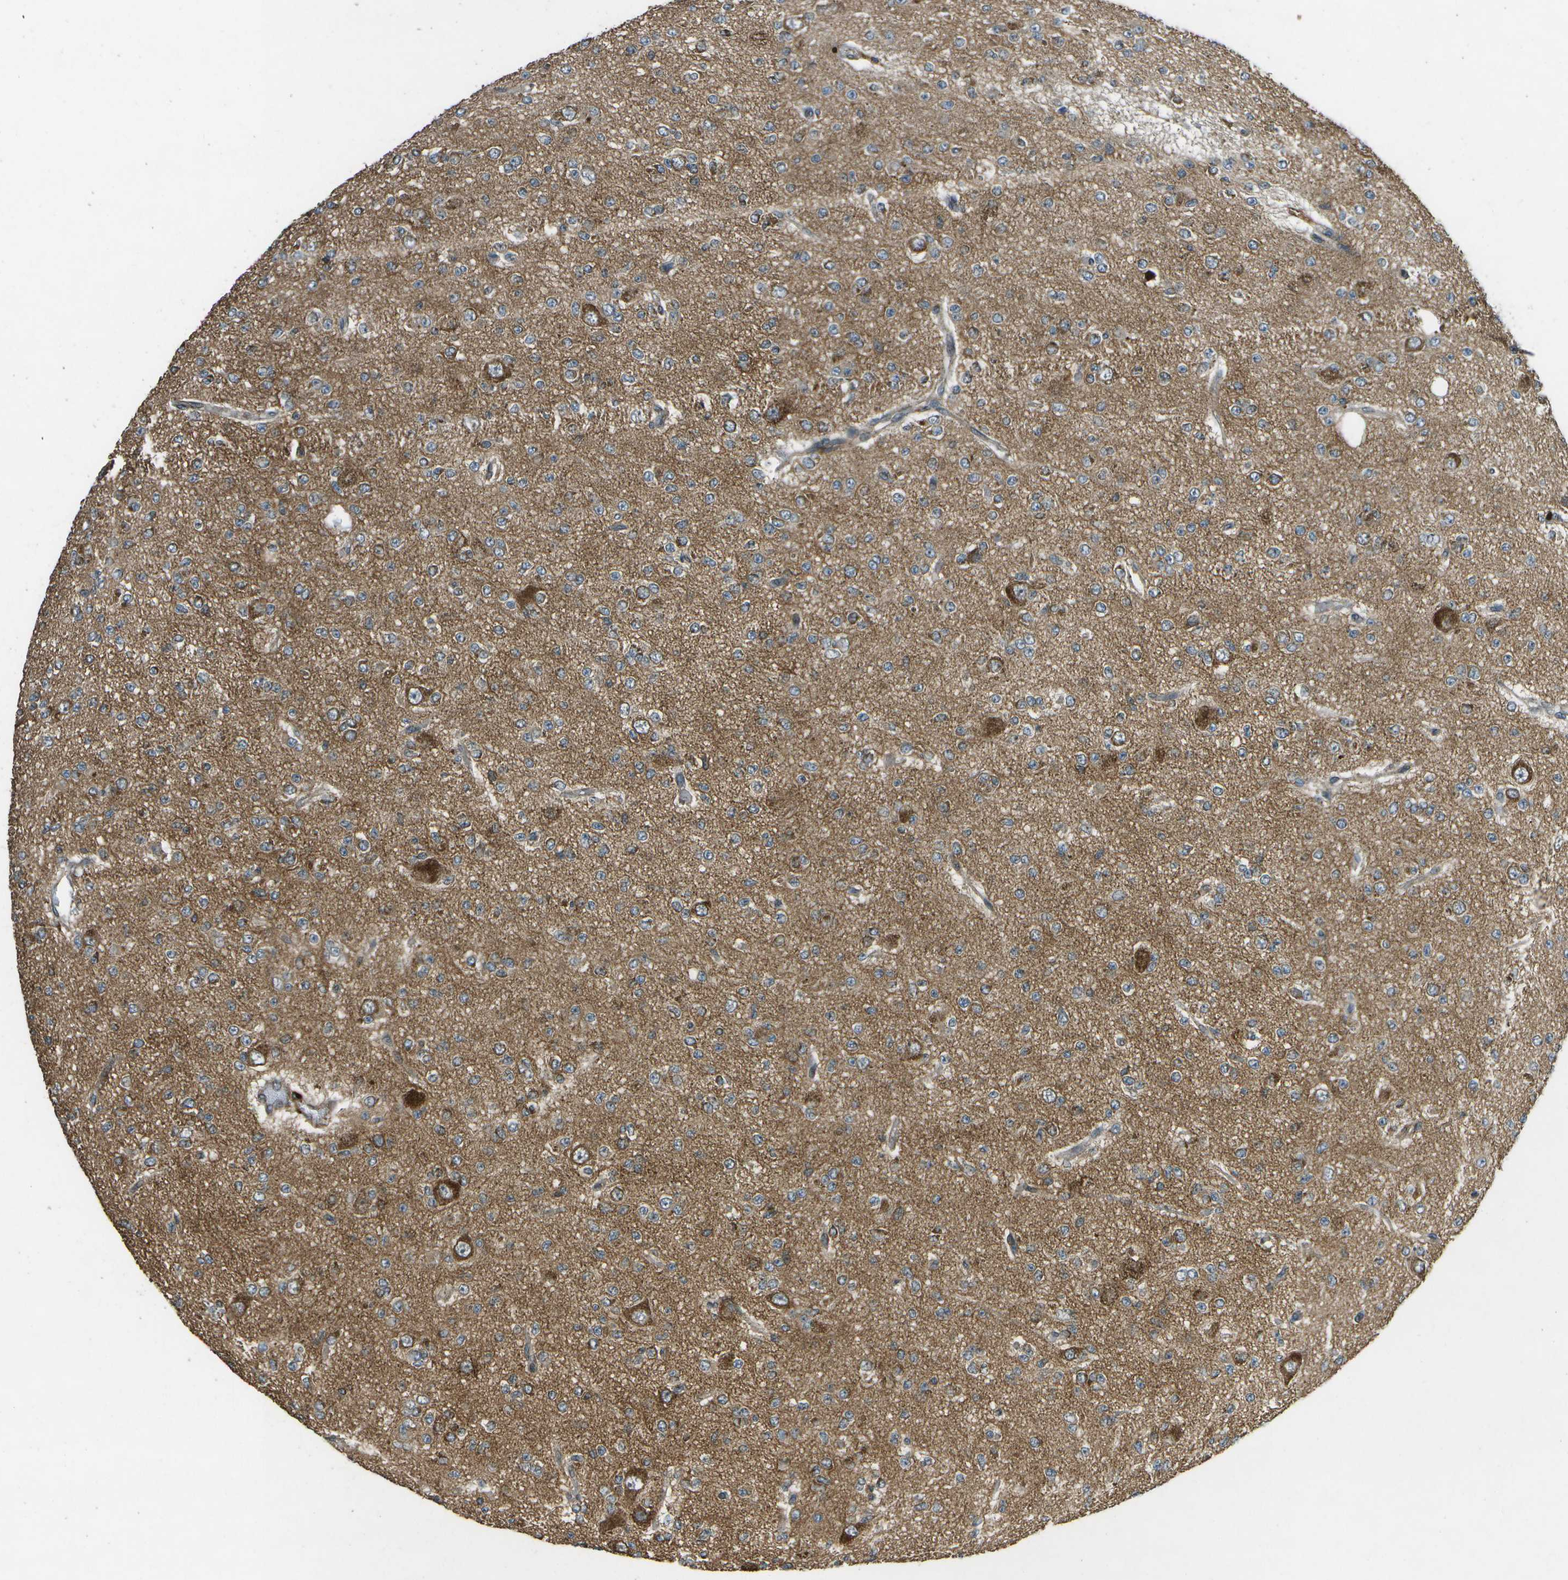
{"staining": {"intensity": "moderate", "quantity": ">75%", "location": "cytoplasmic/membranous"}, "tissue": "glioma", "cell_type": "Tumor cells", "image_type": "cancer", "snomed": [{"axis": "morphology", "description": "Glioma, malignant, Low grade"}, {"axis": "topography", "description": "Brain"}], "caption": "Moderate cytoplasmic/membranous positivity is identified in about >75% of tumor cells in glioma.", "gene": "HFE", "patient": {"sex": "male", "age": 38}}